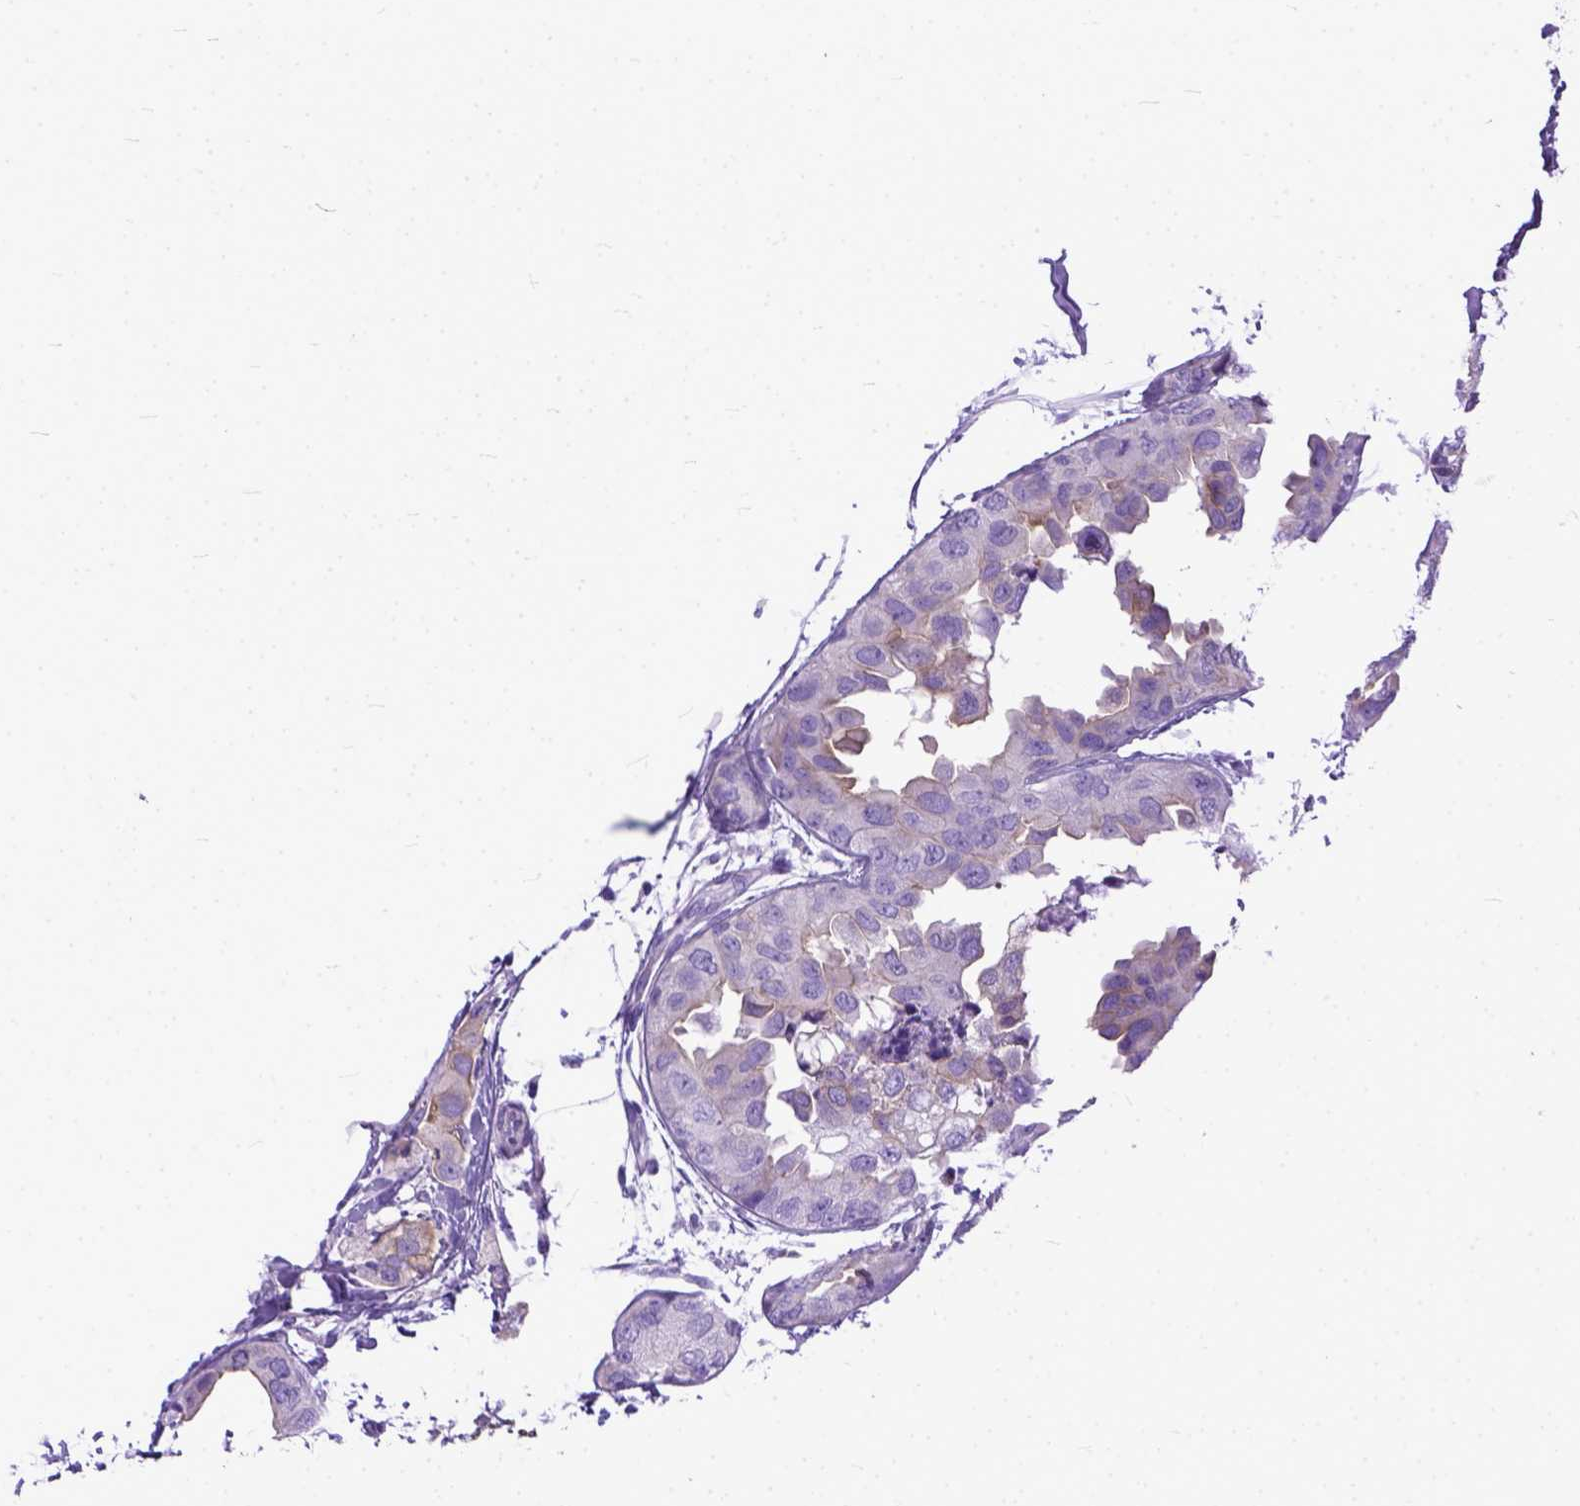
{"staining": {"intensity": "weak", "quantity": "<25%", "location": "cytoplasmic/membranous"}, "tissue": "breast cancer", "cell_type": "Tumor cells", "image_type": "cancer", "snomed": [{"axis": "morphology", "description": "Normal tissue, NOS"}, {"axis": "morphology", "description": "Duct carcinoma"}, {"axis": "topography", "description": "Breast"}], "caption": "Immunohistochemistry (IHC) image of human breast infiltrating ductal carcinoma stained for a protein (brown), which displays no positivity in tumor cells.", "gene": "PPL", "patient": {"sex": "female", "age": 40}}